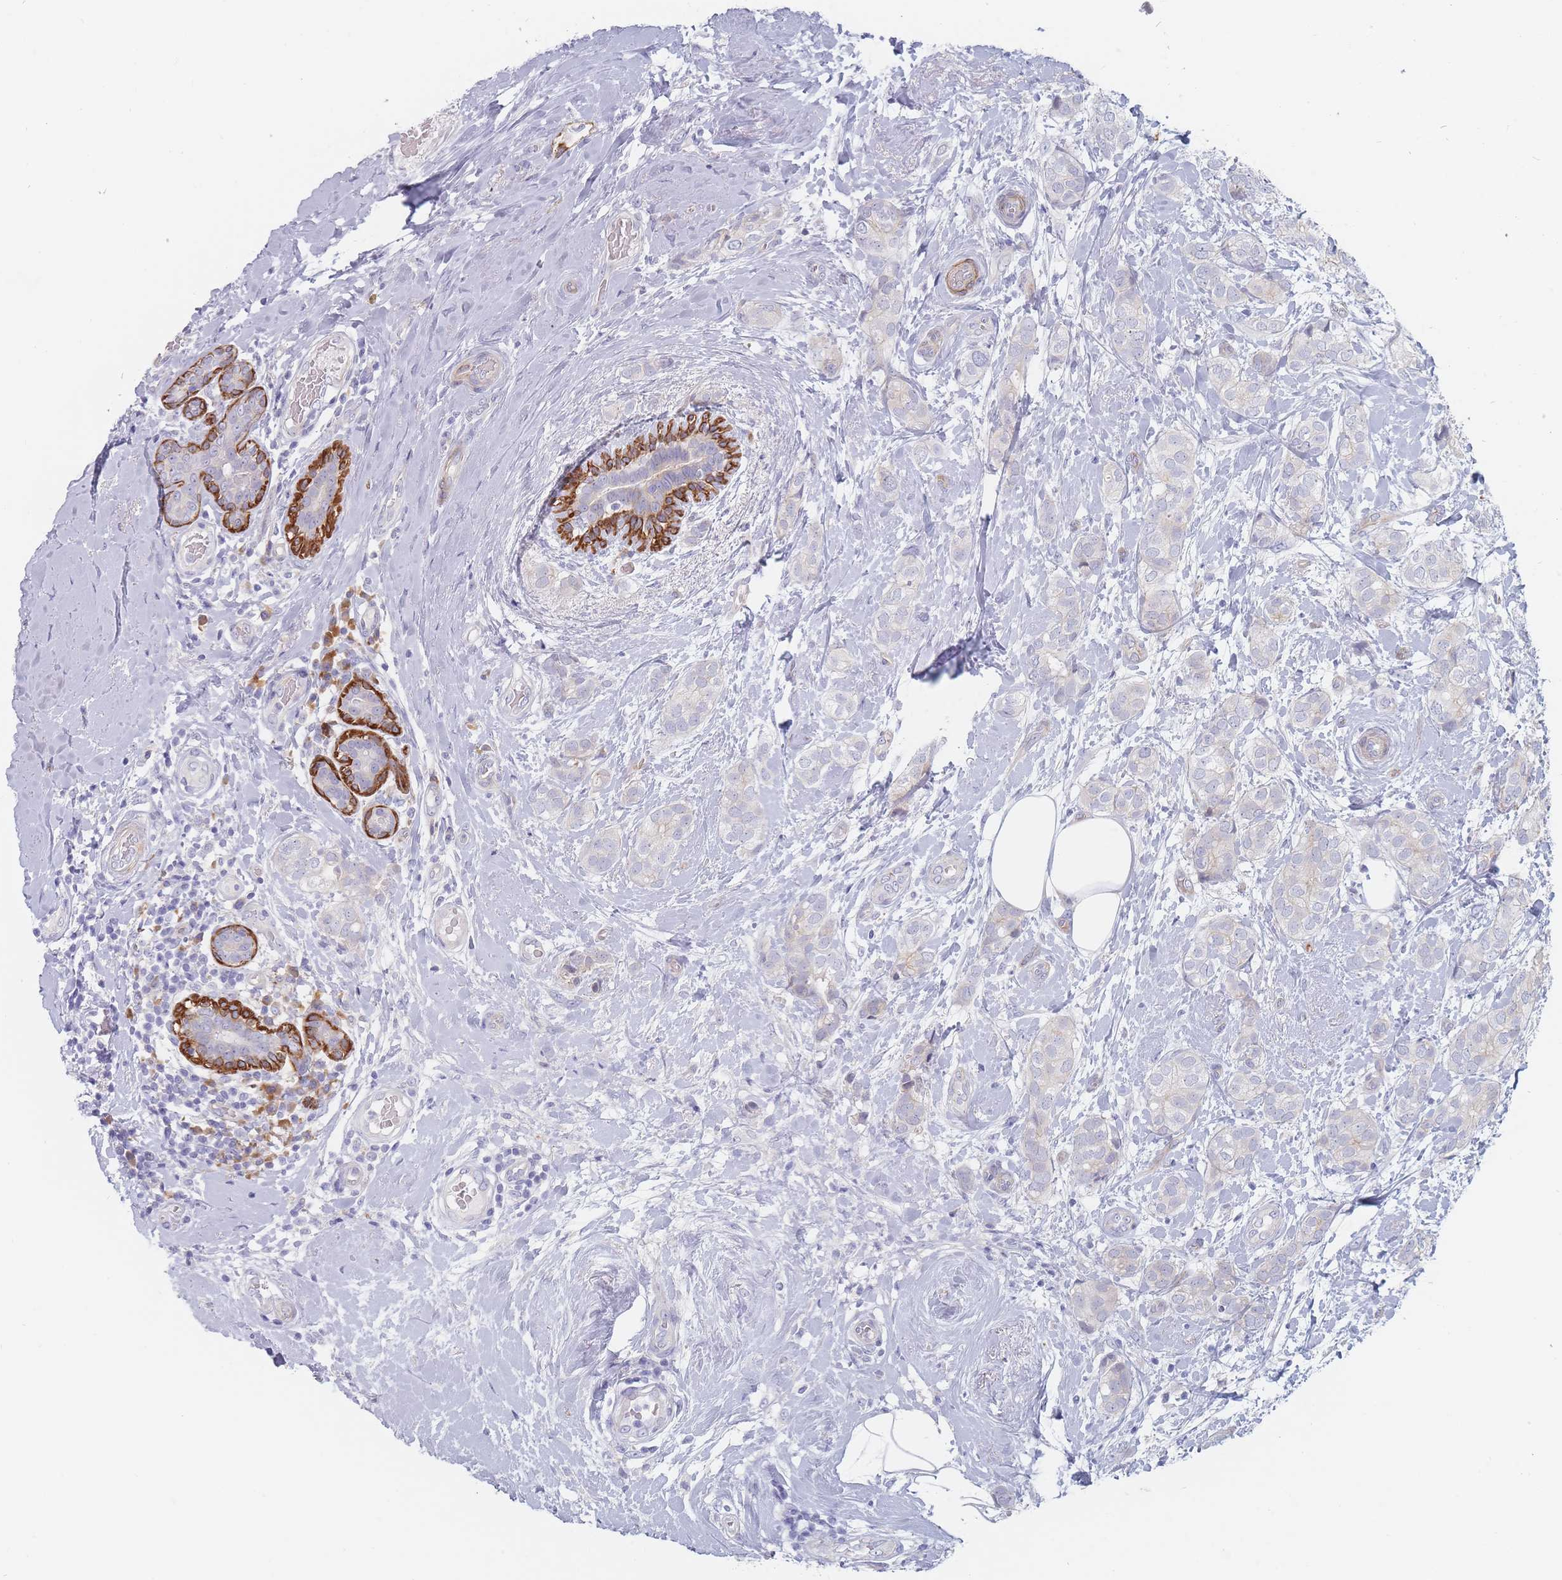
{"staining": {"intensity": "negative", "quantity": "none", "location": "none"}, "tissue": "breast cancer", "cell_type": "Tumor cells", "image_type": "cancer", "snomed": [{"axis": "morphology", "description": "Duct carcinoma"}, {"axis": "topography", "description": "Breast"}], "caption": "Breast infiltrating ductal carcinoma was stained to show a protein in brown. There is no significant expression in tumor cells.", "gene": "ERBIN", "patient": {"sex": "female", "age": 73}}